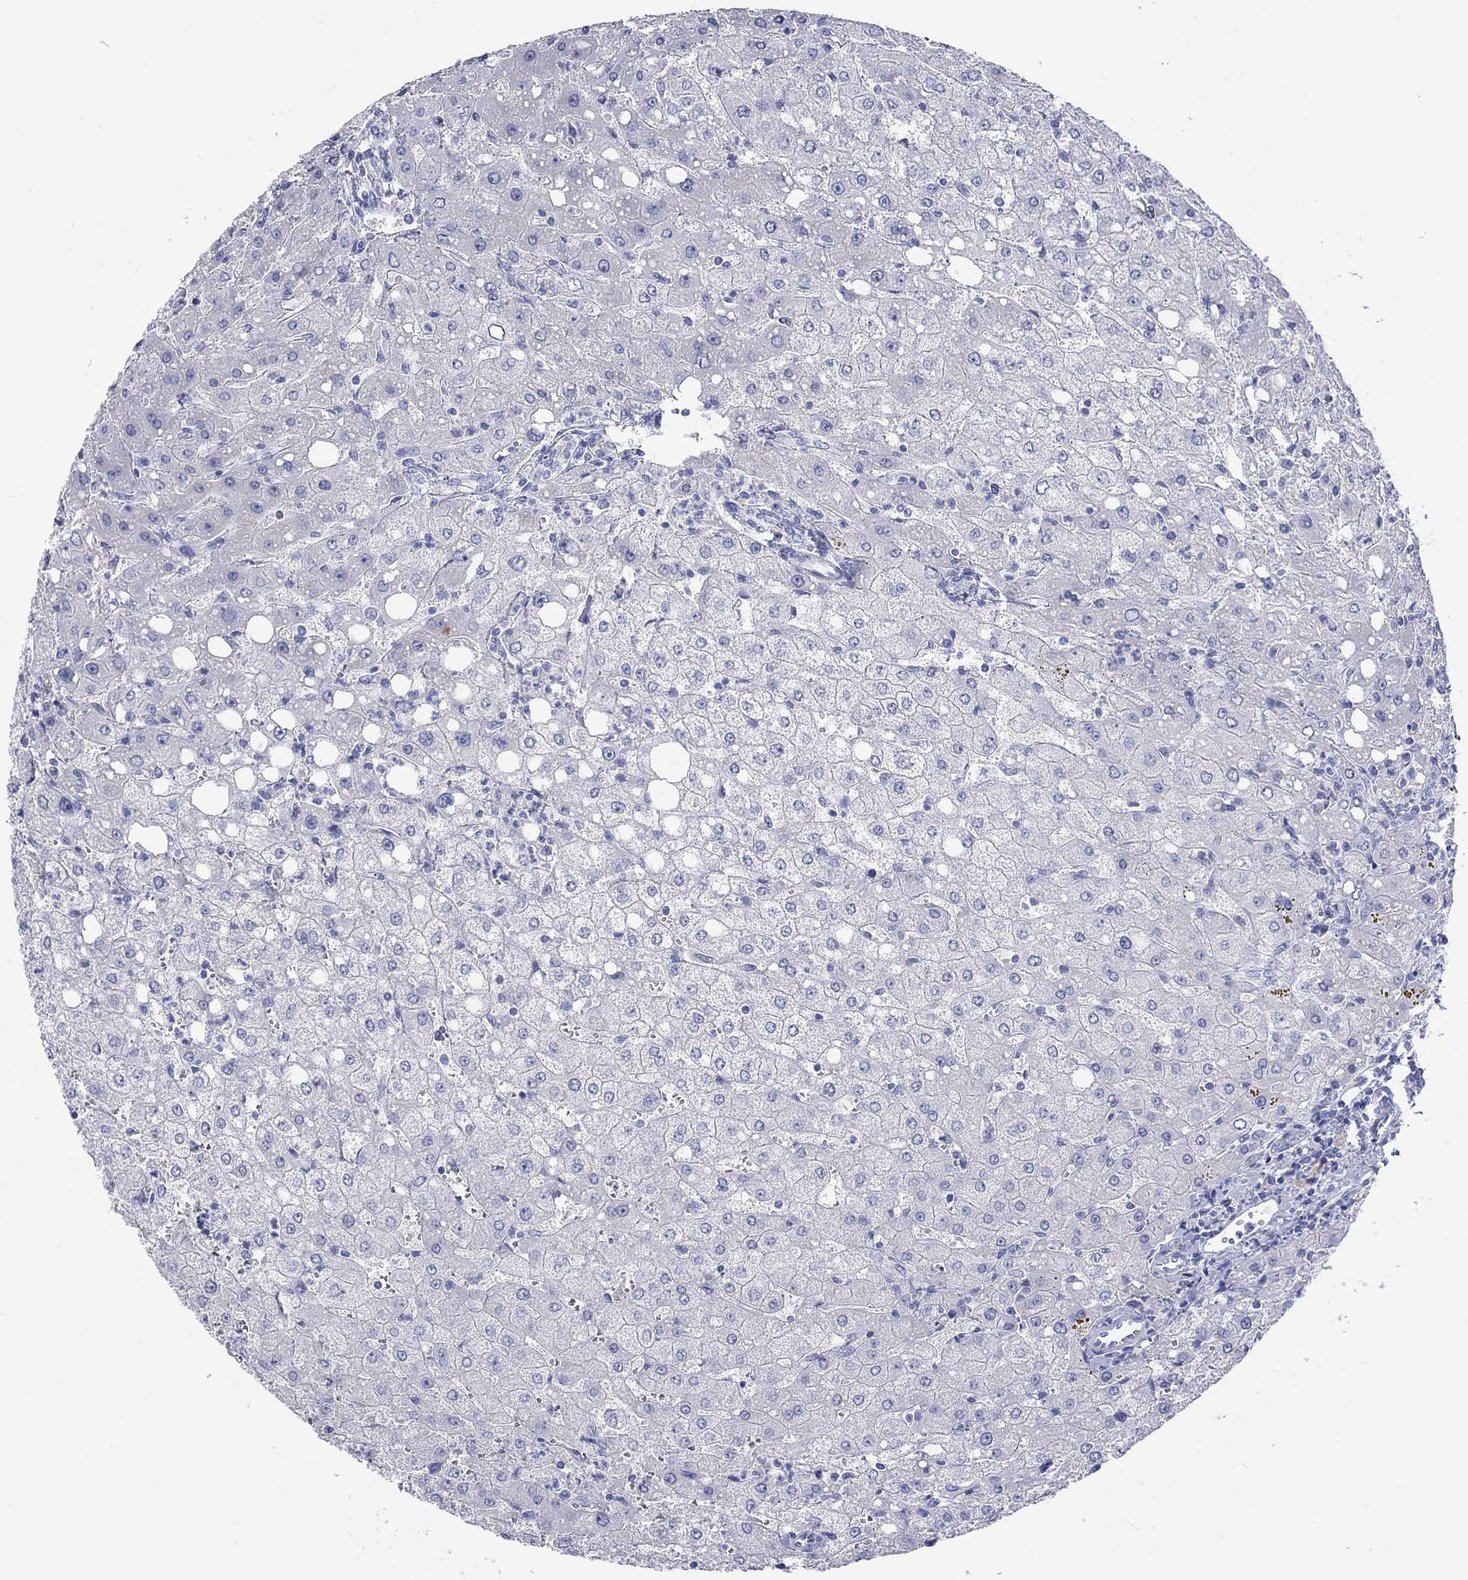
{"staining": {"intensity": "negative", "quantity": "none", "location": "none"}, "tissue": "liver", "cell_type": "Cholangiocytes", "image_type": "normal", "snomed": [{"axis": "morphology", "description": "Normal tissue, NOS"}, {"axis": "topography", "description": "Liver"}], "caption": "The immunohistochemistry photomicrograph has no significant staining in cholangiocytes of liver. (Immunohistochemistry (ihc), brightfield microscopy, high magnification).", "gene": "SPATA9", "patient": {"sex": "female", "age": 53}}